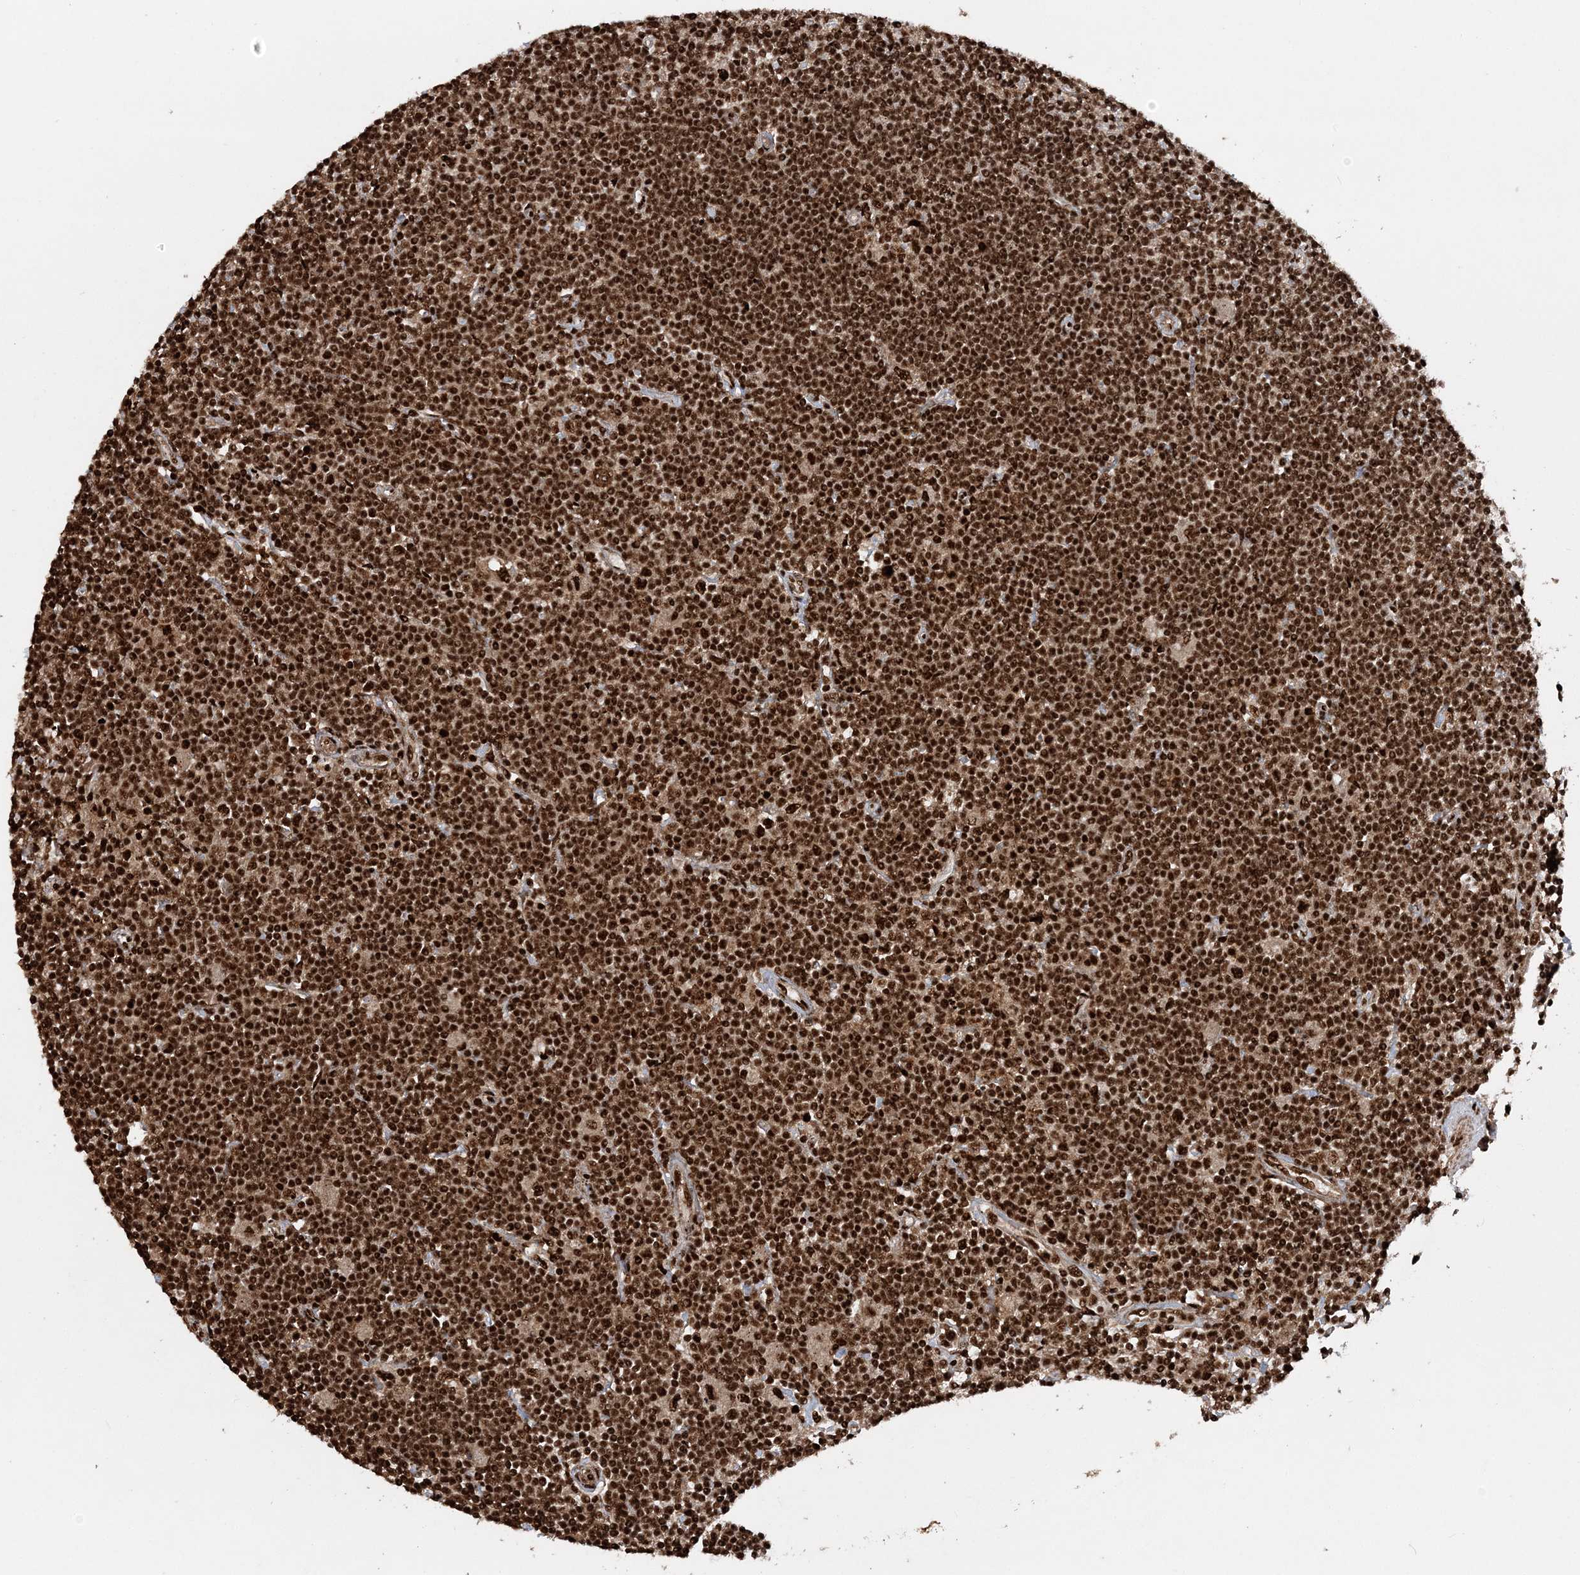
{"staining": {"intensity": "strong", "quantity": ">75%", "location": "nuclear"}, "tissue": "lymphoma", "cell_type": "Tumor cells", "image_type": "cancer", "snomed": [{"axis": "morphology", "description": "Malignant lymphoma, non-Hodgkin's type, Low grade"}, {"axis": "topography", "description": "Spleen"}], "caption": "Brown immunohistochemical staining in low-grade malignant lymphoma, non-Hodgkin's type displays strong nuclear expression in about >75% of tumor cells. (brown staining indicates protein expression, while blue staining denotes nuclei).", "gene": "EXOSC8", "patient": {"sex": "male", "age": 76}}